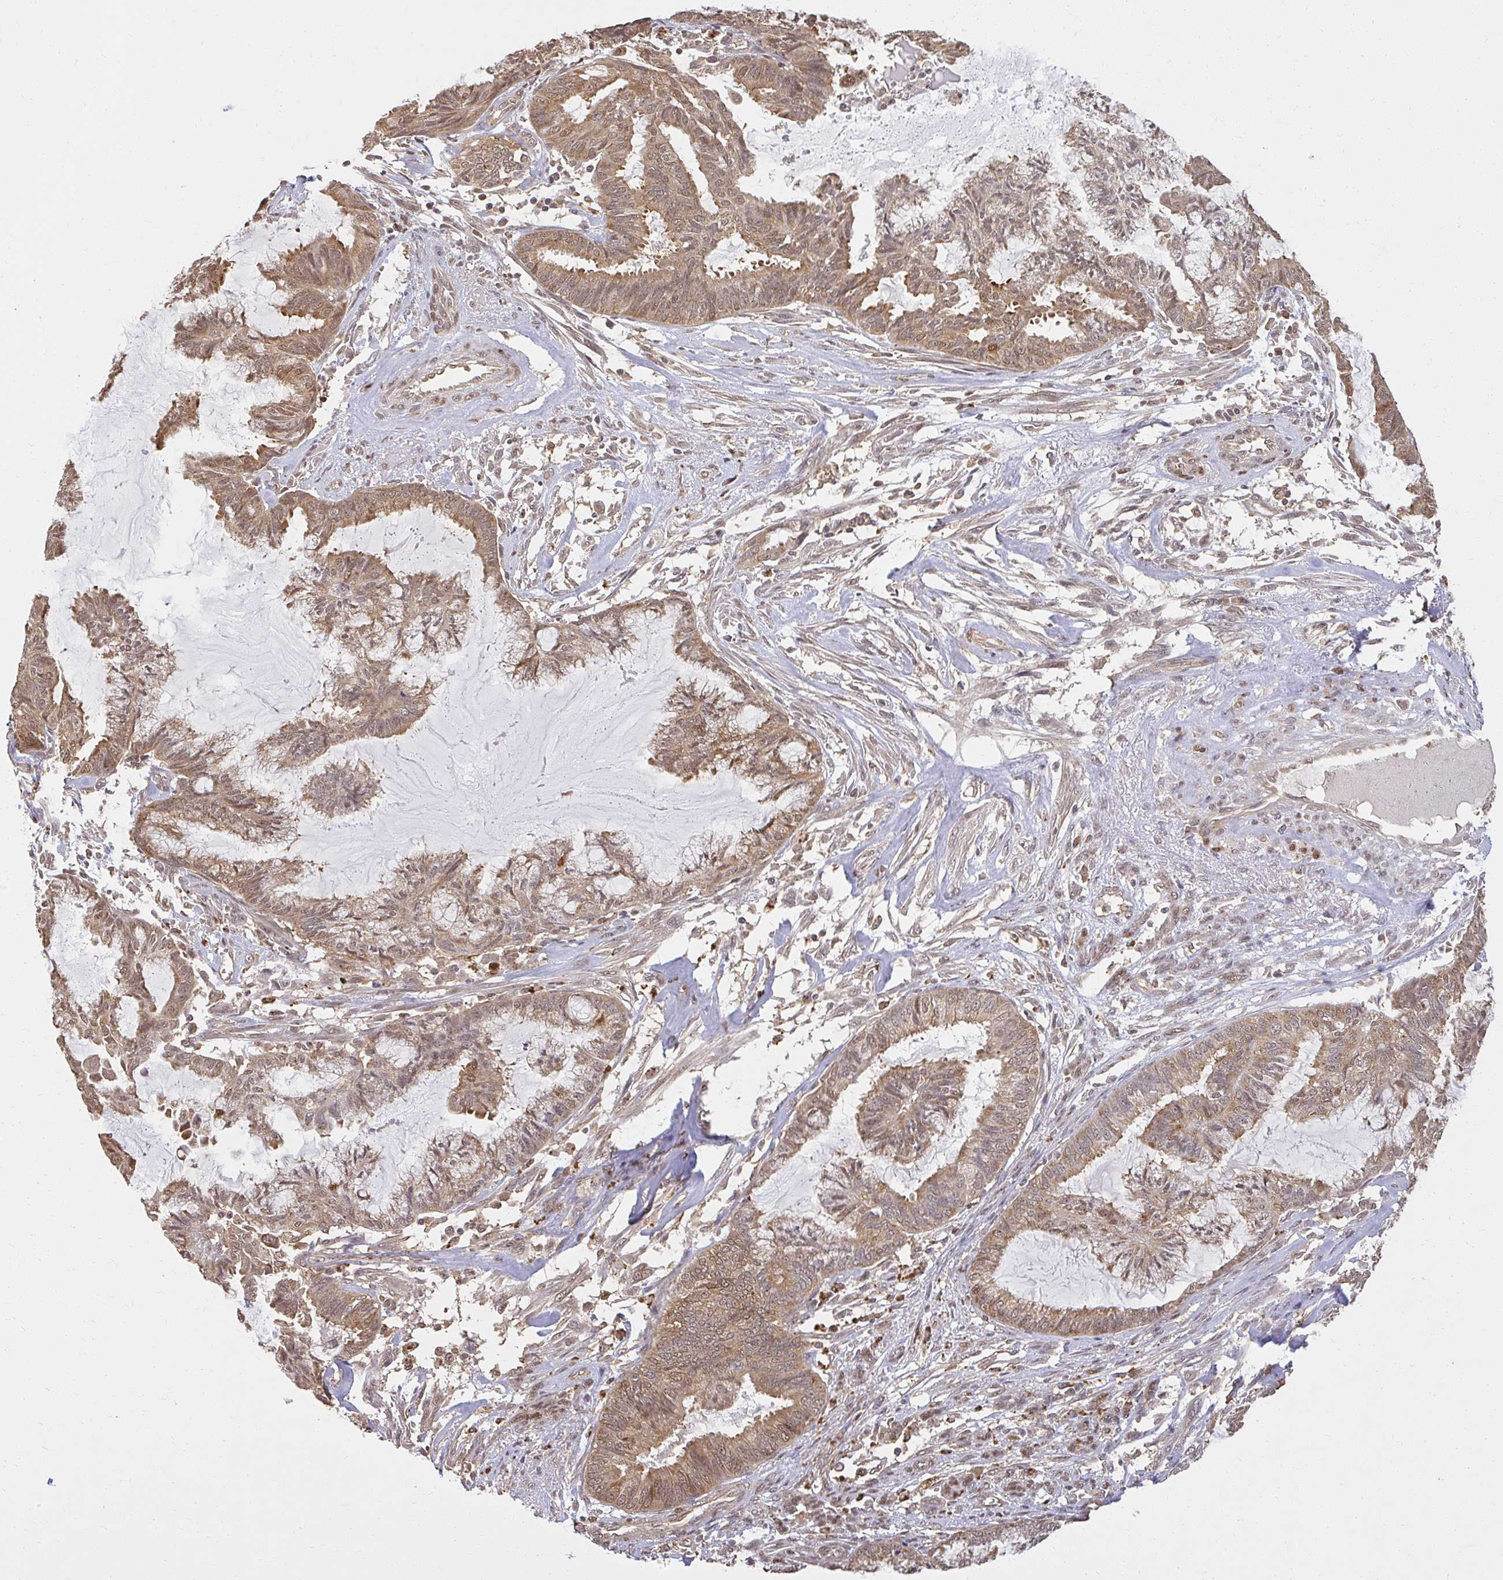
{"staining": {"intensity": "moderate", "quantity": ">75%", "location": "cytoplasmic/membranous,nuclear"}, "tissue": "endometrial cancer", "cell_type": "Tumor cells", "image_type": "cancer", "snomed": [{"axis": "morphology", "description": "Adenocarcinoma, NOS"}, {"axis": "topography", "description": "Endometrium"}], "caption": "Endometrial cancer (adenocarcinoma) was stained to show a protein in brown. There is medium levels of moderate cytoplasmic/membranous and nuclear expression in about >75% of tumor cells. The staining is performed using DAB brown chromogen to label protein expression. The nuclei are counter-stained blue using hematoxylin.", "gene": "LARS2", "patient": {"sex": "female", "age": 86}}